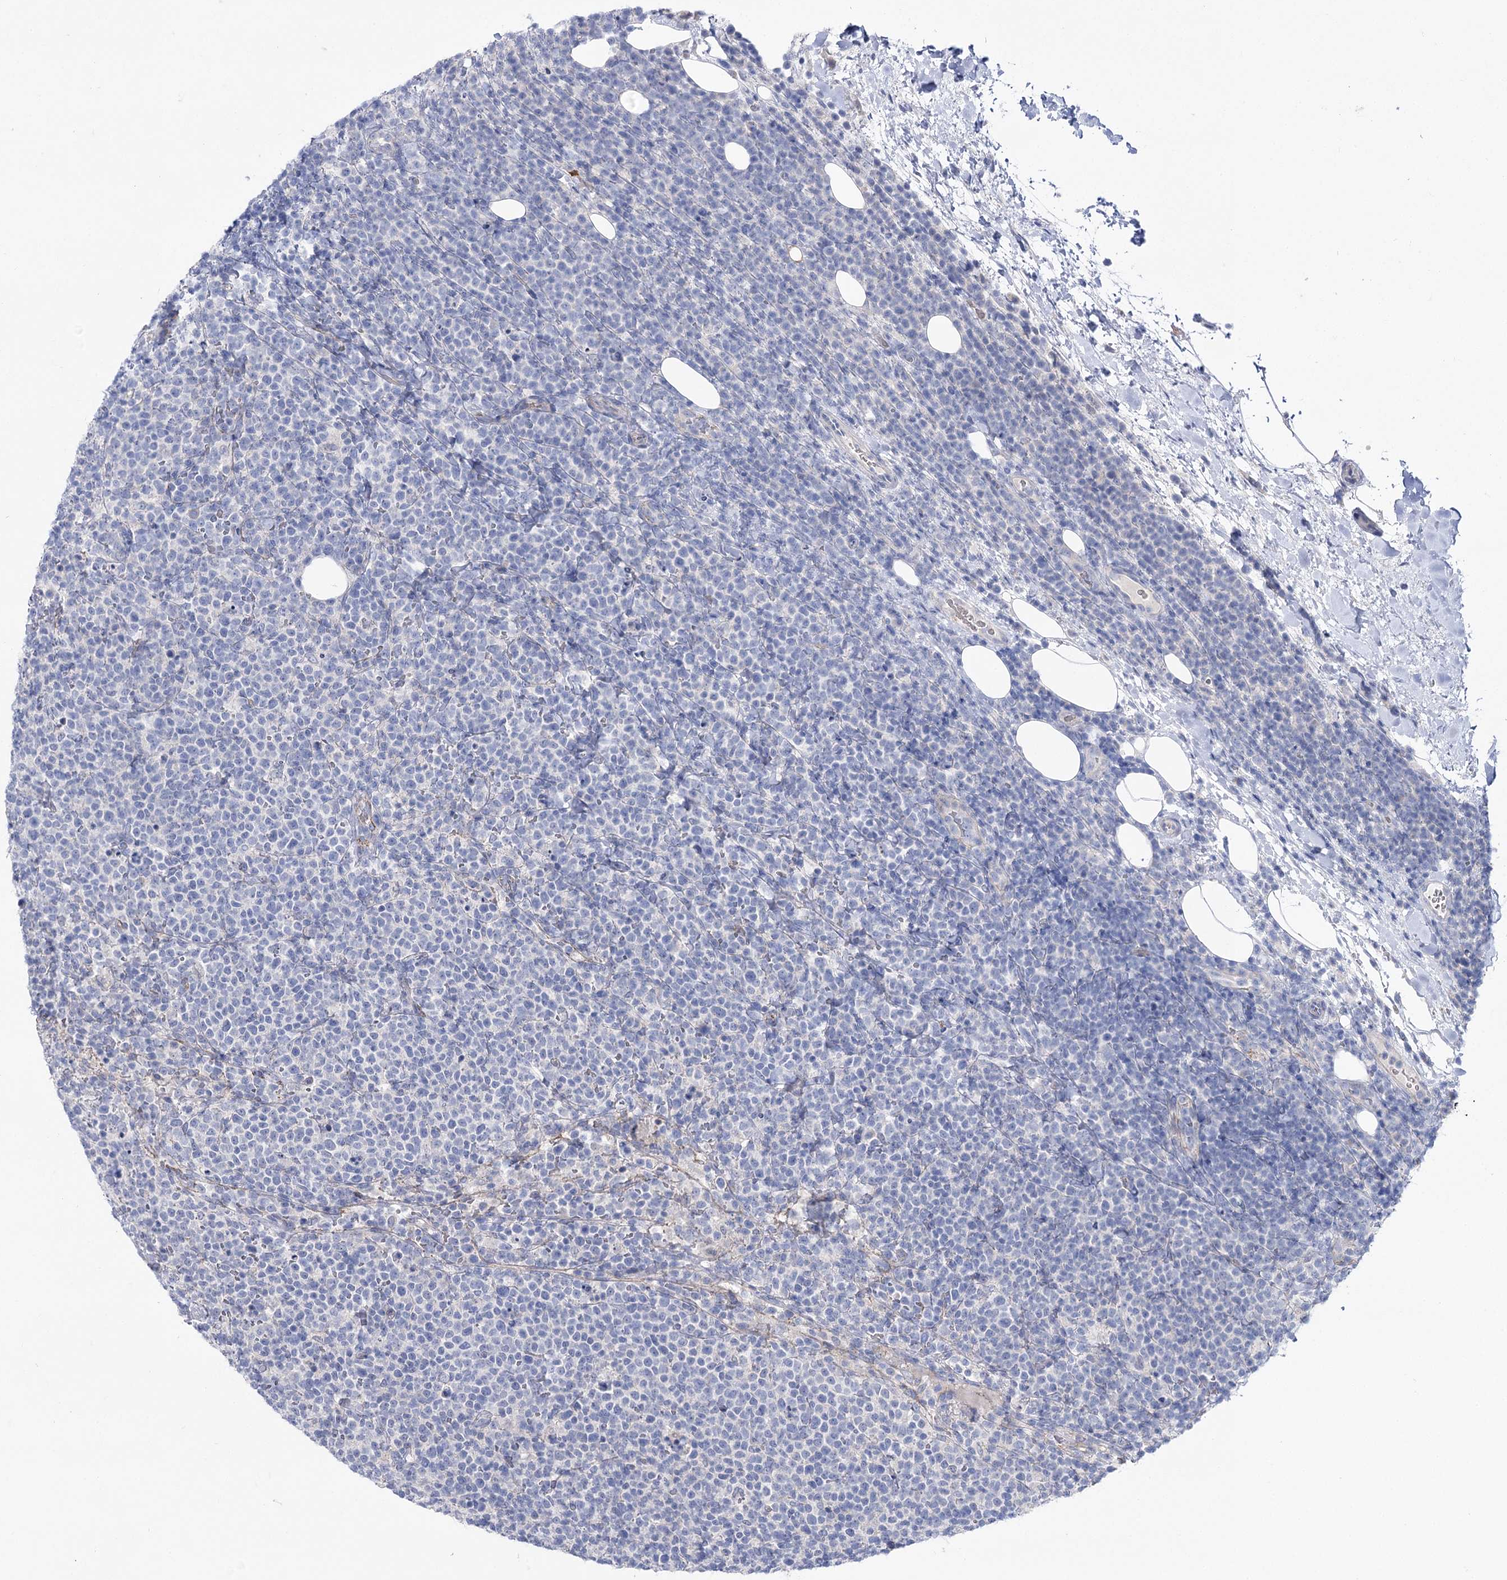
{"staining": {"intensity": "negative", "quantity": "none", "location": "none"}, "tissue": "lymphoma", "cell_type": "Tumor cells", "image_type": "cancer", "snomed": [{"axis": "morphology", "description": "Malignant lymphoma, non-Hodgkin's type, High grade"}, {"axis": "topography", "description": "Lymph node"}], "caption": "Micrograph shows no significant protein staining in tumor cells of high-grade malignant lymphoma, non-Hodgkin's type.", "gene": "NRAP", "patient": {"sex": "male", "age": 61}}